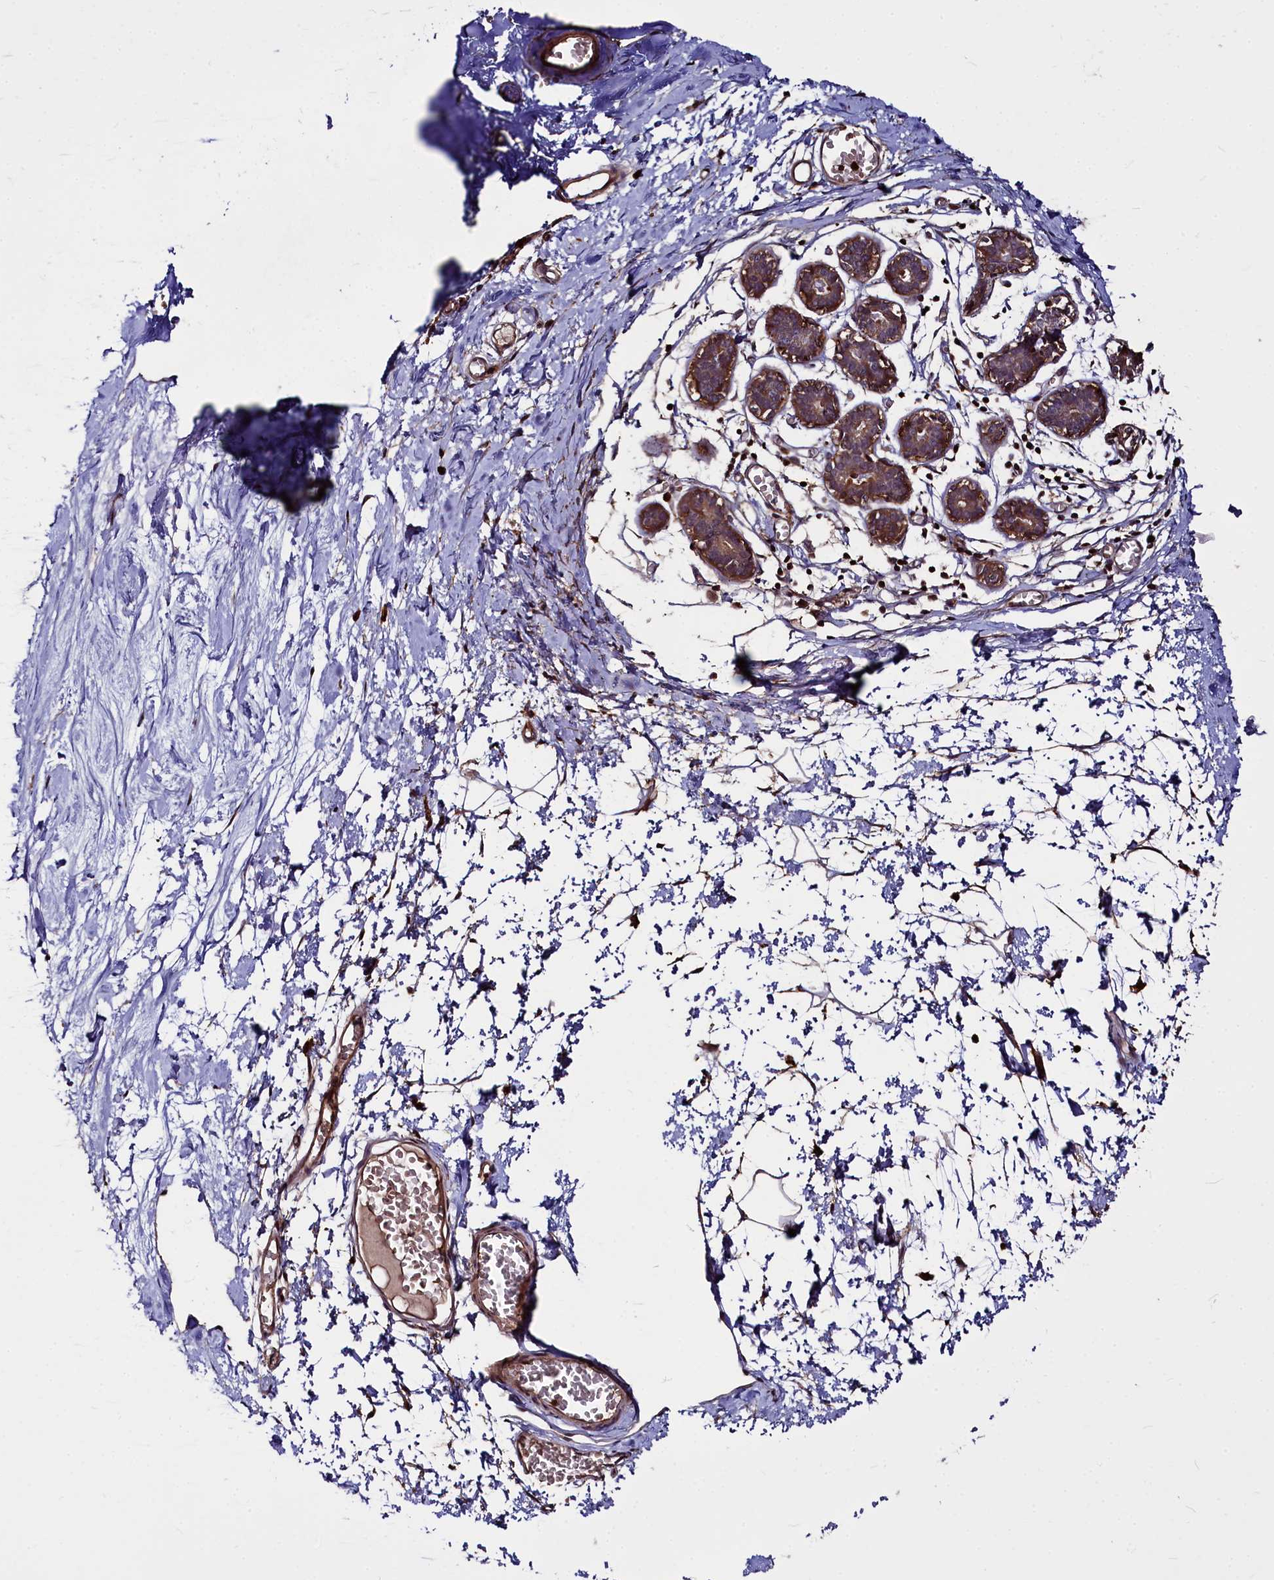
{"staining": {"intensity": "weak", "quantity": ">75%", "location": "nuclear"}, "tissue": "breast", "cell_type": "Adipocytes", "image_type": "normal", "snomed": [{"axis": "morphology", "description": "Normal tissue, NOS"}, {"axis": "topography", "description": "Breast"}], "caption": "Protein expression by IHC exhibits weak nuclear staining in about >75% of adipocytes in unremarkable breast. (Stains: DAB (3,3'-diaminobenzidine) in brown, nuclei in blue, Microscopy: brightfield microscopy at high magnification).", "gene": "ATG101", "patient": {"sex": "female", "age": 27}}